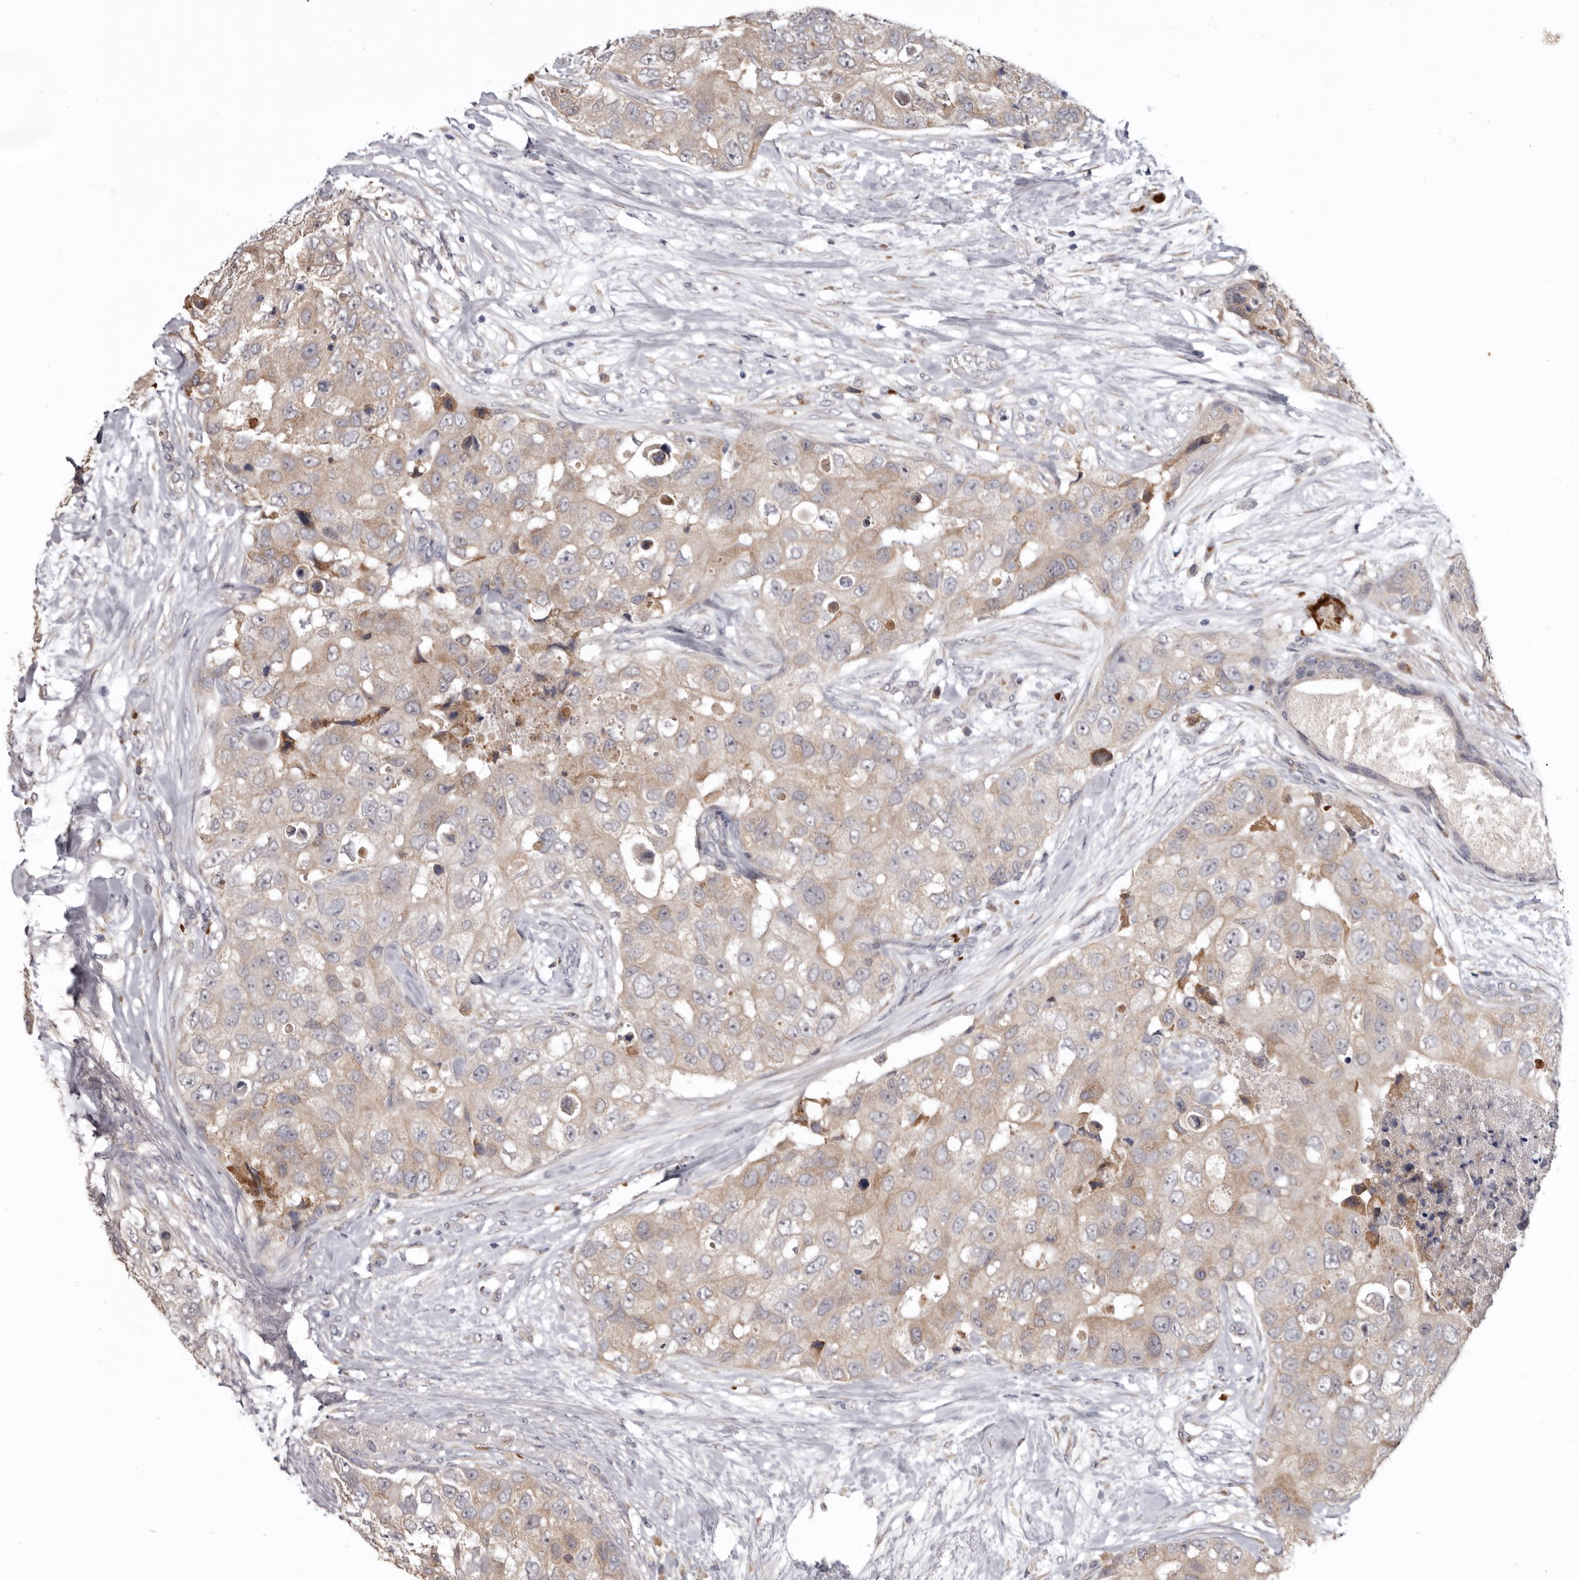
{"staining": {"intensity": "weak", "quantity": ">75%", "location": "cytoplasmic/membranous"}, "tissue": "breast cancer", "cell_type": "Tumor cells", "image_type": "cancer", "snomed": [{"axis": "morphology", "description": "Duct carcinoma"}, {"axis": "topography", "description": "Breast"}], "caption": "A high-resolution micrograph shows immunohistochemistry staining of intraductal carcinoma (breast), which displays weak cytoplasmic/membranous staining in about >75% of tumor cells.", "gene": "NENF", "patient": {"sex": "female", "age": 62}}